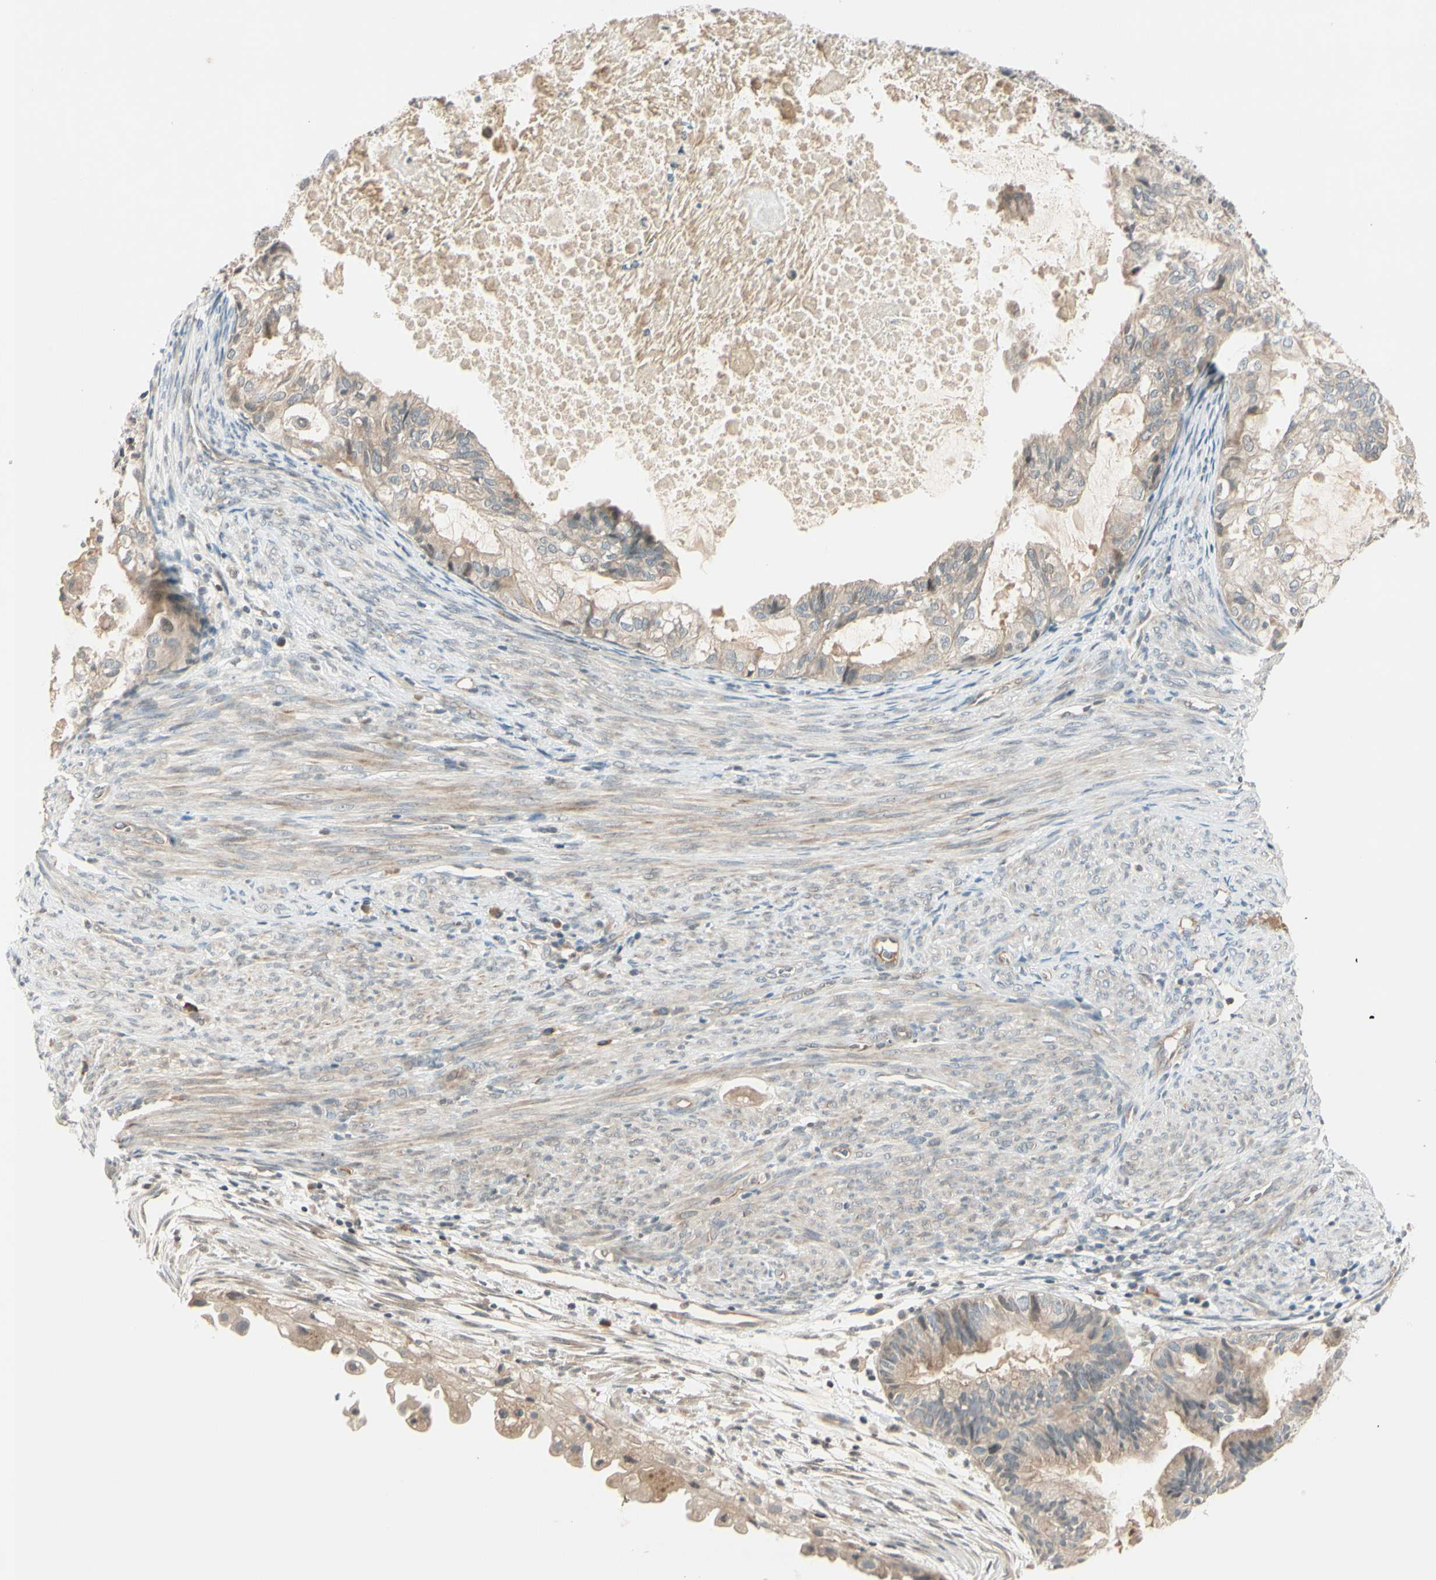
{"staining": {"intensity": "weak", "quantity": "25%-75%", "location": "cytoplasmic/membranous"}, "tissue": "cervical cancer", "cell_type": "Tumor cells", "image_type": "cancer", "snomed": [{"axis": "morphology", "description": "Normal tissue, NOS"}, {"axis": "morphology", "description": "Adenocarcinoma, NOS"}, {"axis": "topography", "description": "Cervix"}, {"axis": "topography", "description": "Endometrium"}], "caption": "Immunohistochemistry (IHC) of human cervical adenocarcinoma displays low levels of weak cytoplasmic/membranous positivity in about 25%-75% of tumor cells.", "gene": "FGF10", "patient": {"sex": "female", "age": 86}}